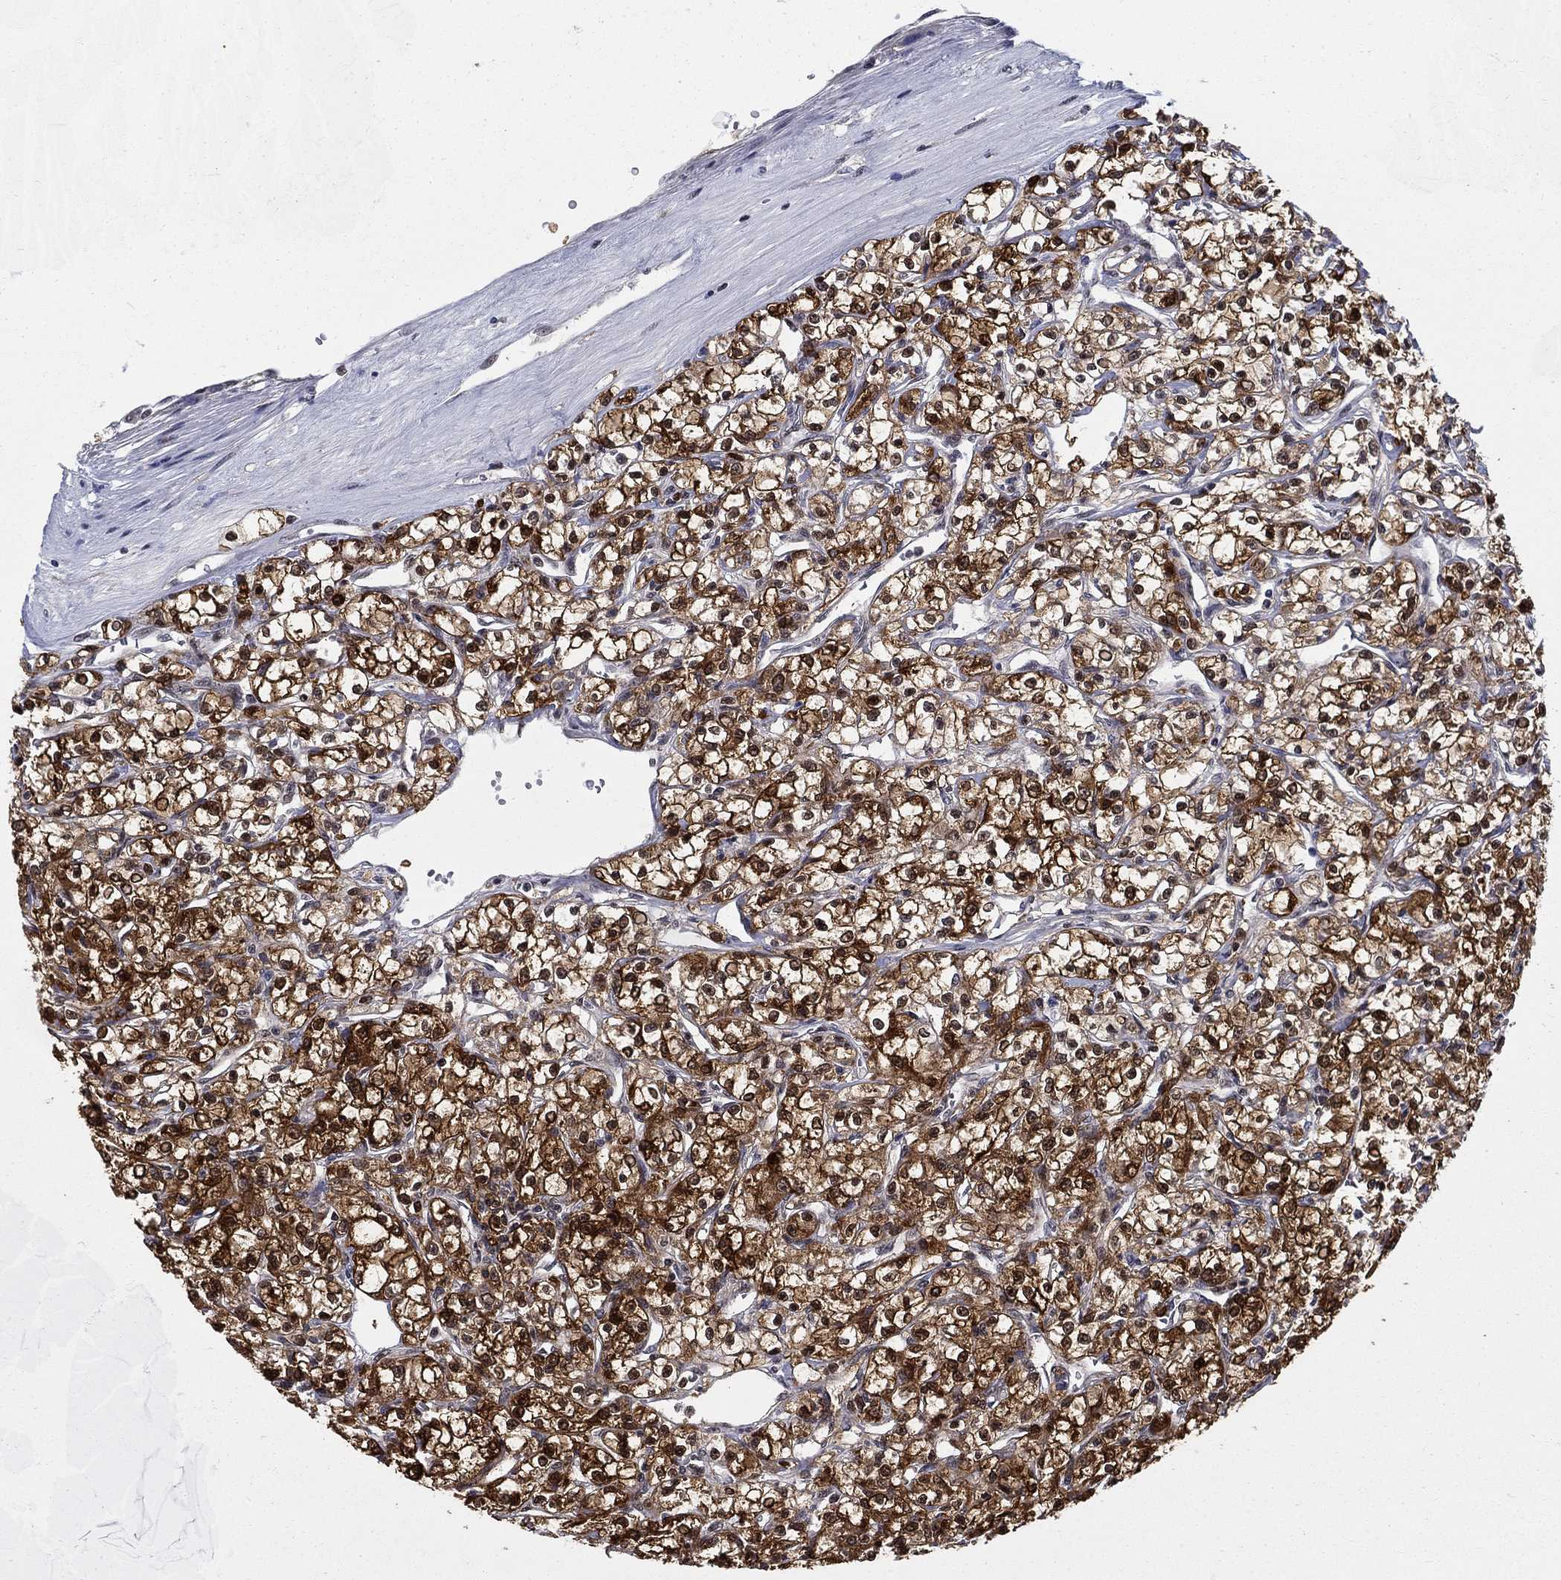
{"staining": {"intensity": "strong", "quantity": ">75%", "location": "cytoplasmic/membranous,nuclear"}, "tissue": "renal cancer", "cell_type": "Tumor cells", "image_type": "cancer", "snomed": [{"axis": "morphology", "description": "Adenocarcinoma, NOS"}, {"axis": "topography", "description": "Kidney"}], "caption": "Adenocarcinoma (renal) stained with a brown dye displays strong cytoplasmic/membranous and nuclear positive positivity in about >75% of tumor cells.", "gene": "ZNF594", "patient": {"sex": "female", "age": 59}}